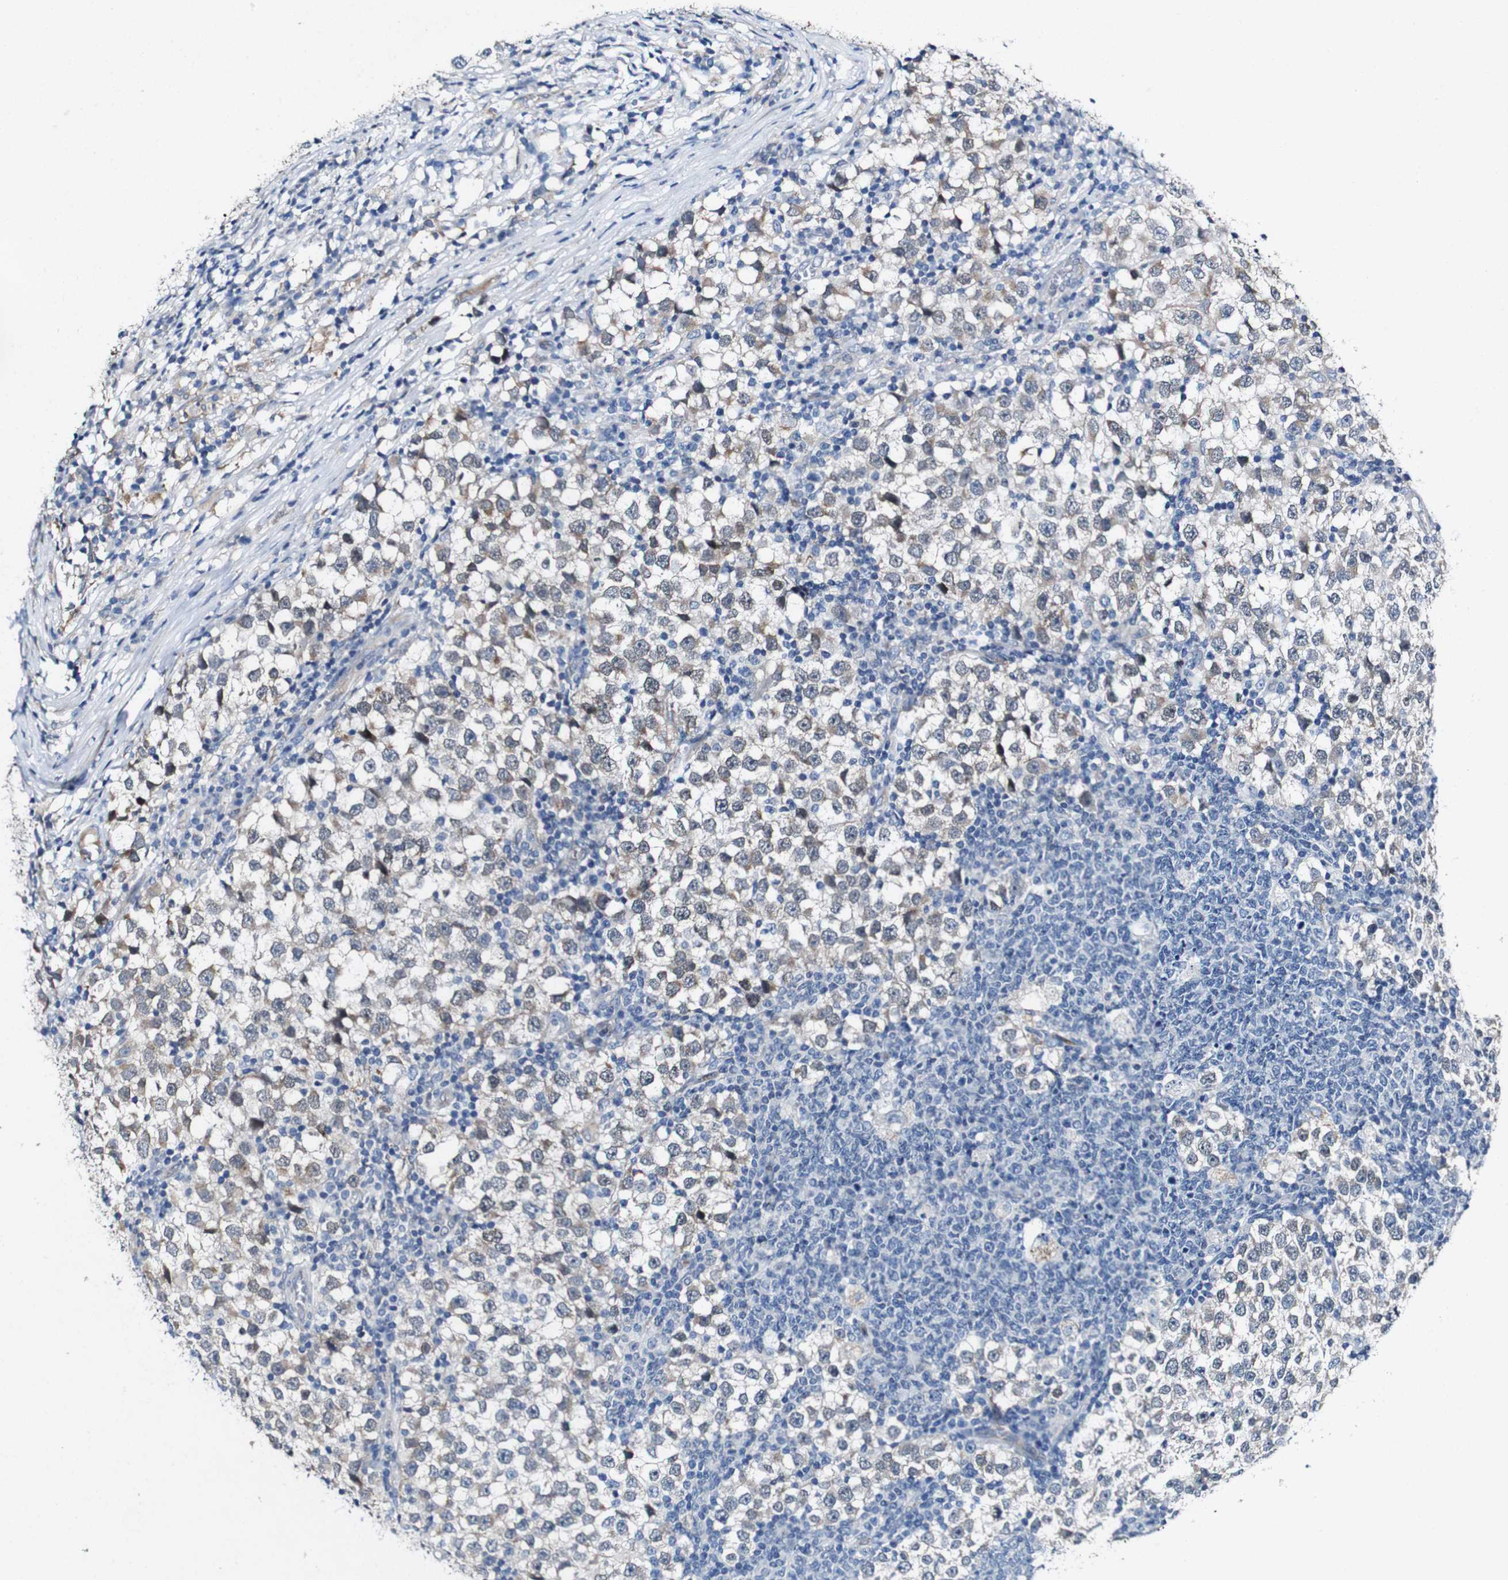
{"staining": {"intensity": "weak", "quantity": "<25%", "location": "cytoplasmic/membranous"}, "tissue": "testis cancer", "cell_type": "Tumor cells", "image_type": "cancer", "snomed": [{"axis": "morphology", "description": "Seminoma, NOS"}, {"axis": "topography", "description": "Testis"}], "caption": "IHC image of neoplastic tissue: testis seminoma stained with DAB (3,3'-diaminobenzidine) exhibits no significant protein positivity in tumor cells.", "gene": "GRAMD1A", "patient": {"sex": "male", "age": 65}}